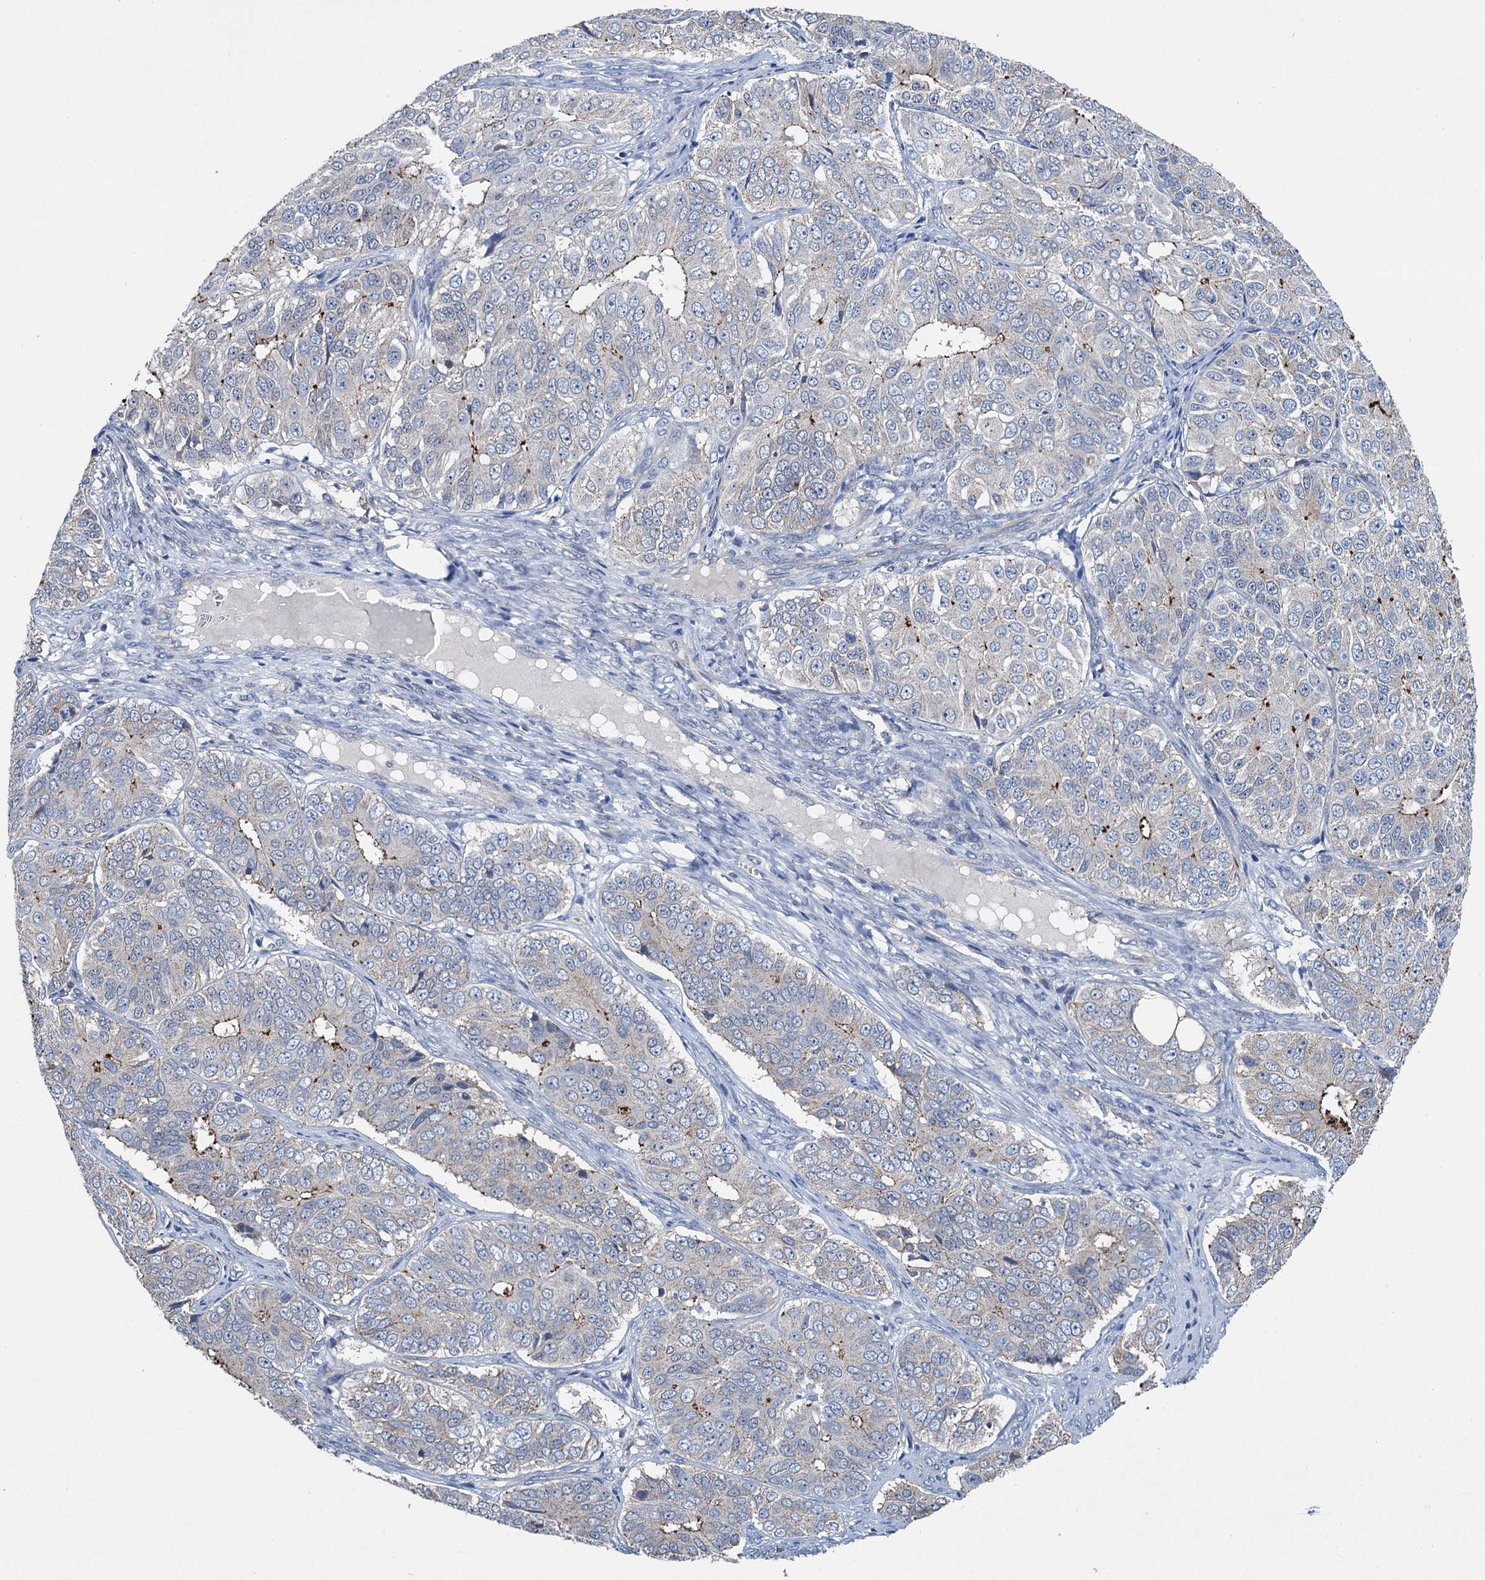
{"staining": {"intensity": "moderate", "quantity": "<25%", "location": "cytoplasmic/membranous"}, "tissue": "ovarian cancer", "cell_type": "Tumor cells", "image_type": "cancer", "snomed": [{"axis": "morphology", "description": "Carcinoma, endometroid"}, {"axis": "topography", "description": "Ovary"}], "caption": "Moderate cytoplasmic/membranous protein expression is appreciated in approximately <25% of tumor cells in ovarian cancer (endometroid carcinoma). Ihc stains the protein in brown and the nuclei are stained blue.", "gene": "DGLUCY", "patient": {"sex": "female", "age": 51}}